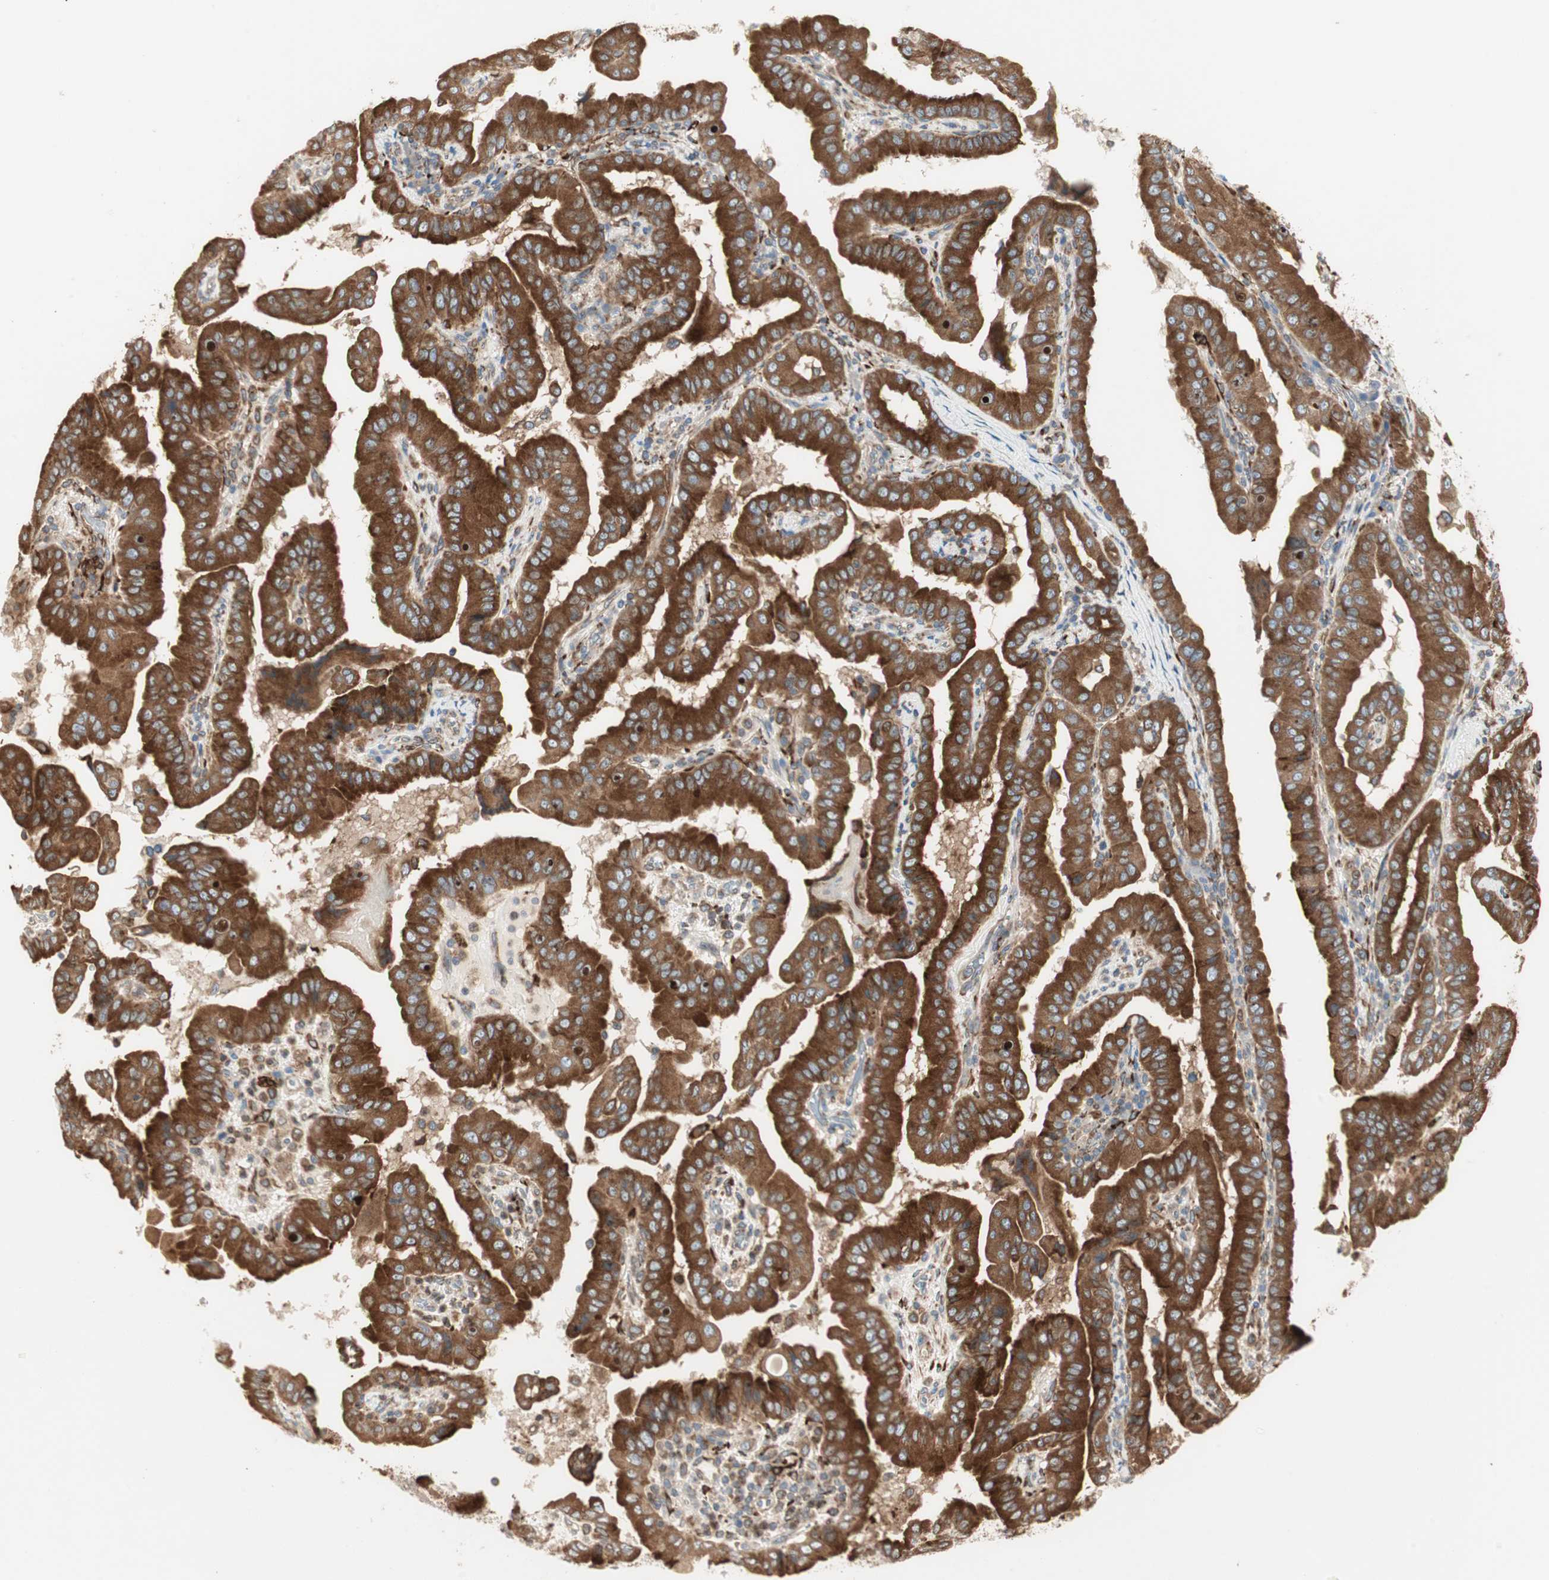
{"staining": {"intensity": "strong", "quantity": ">75%", "location": "cytoplasmic/membranous"}, "tissue": "thyroid cancer", "cell_type": "Tumor cells", "image_type": "cancer", "snomed": [{"axis": "morphology", "description": "Papillary adenocarcinoma, NOS"}, {"axis": "topography", "description": "Thyroid gland"}], "caption": "Immunohistochemical staining of human thyroid cancer (papillary adenocarcinoma) exhibits strong cytoplasmic/membranous protein staining in about >75% of tumor cells. (IHC, brightfield microscopy, high magnification).", "gene": "H6PD", "patient": {"sex": "male", "age": 33}}